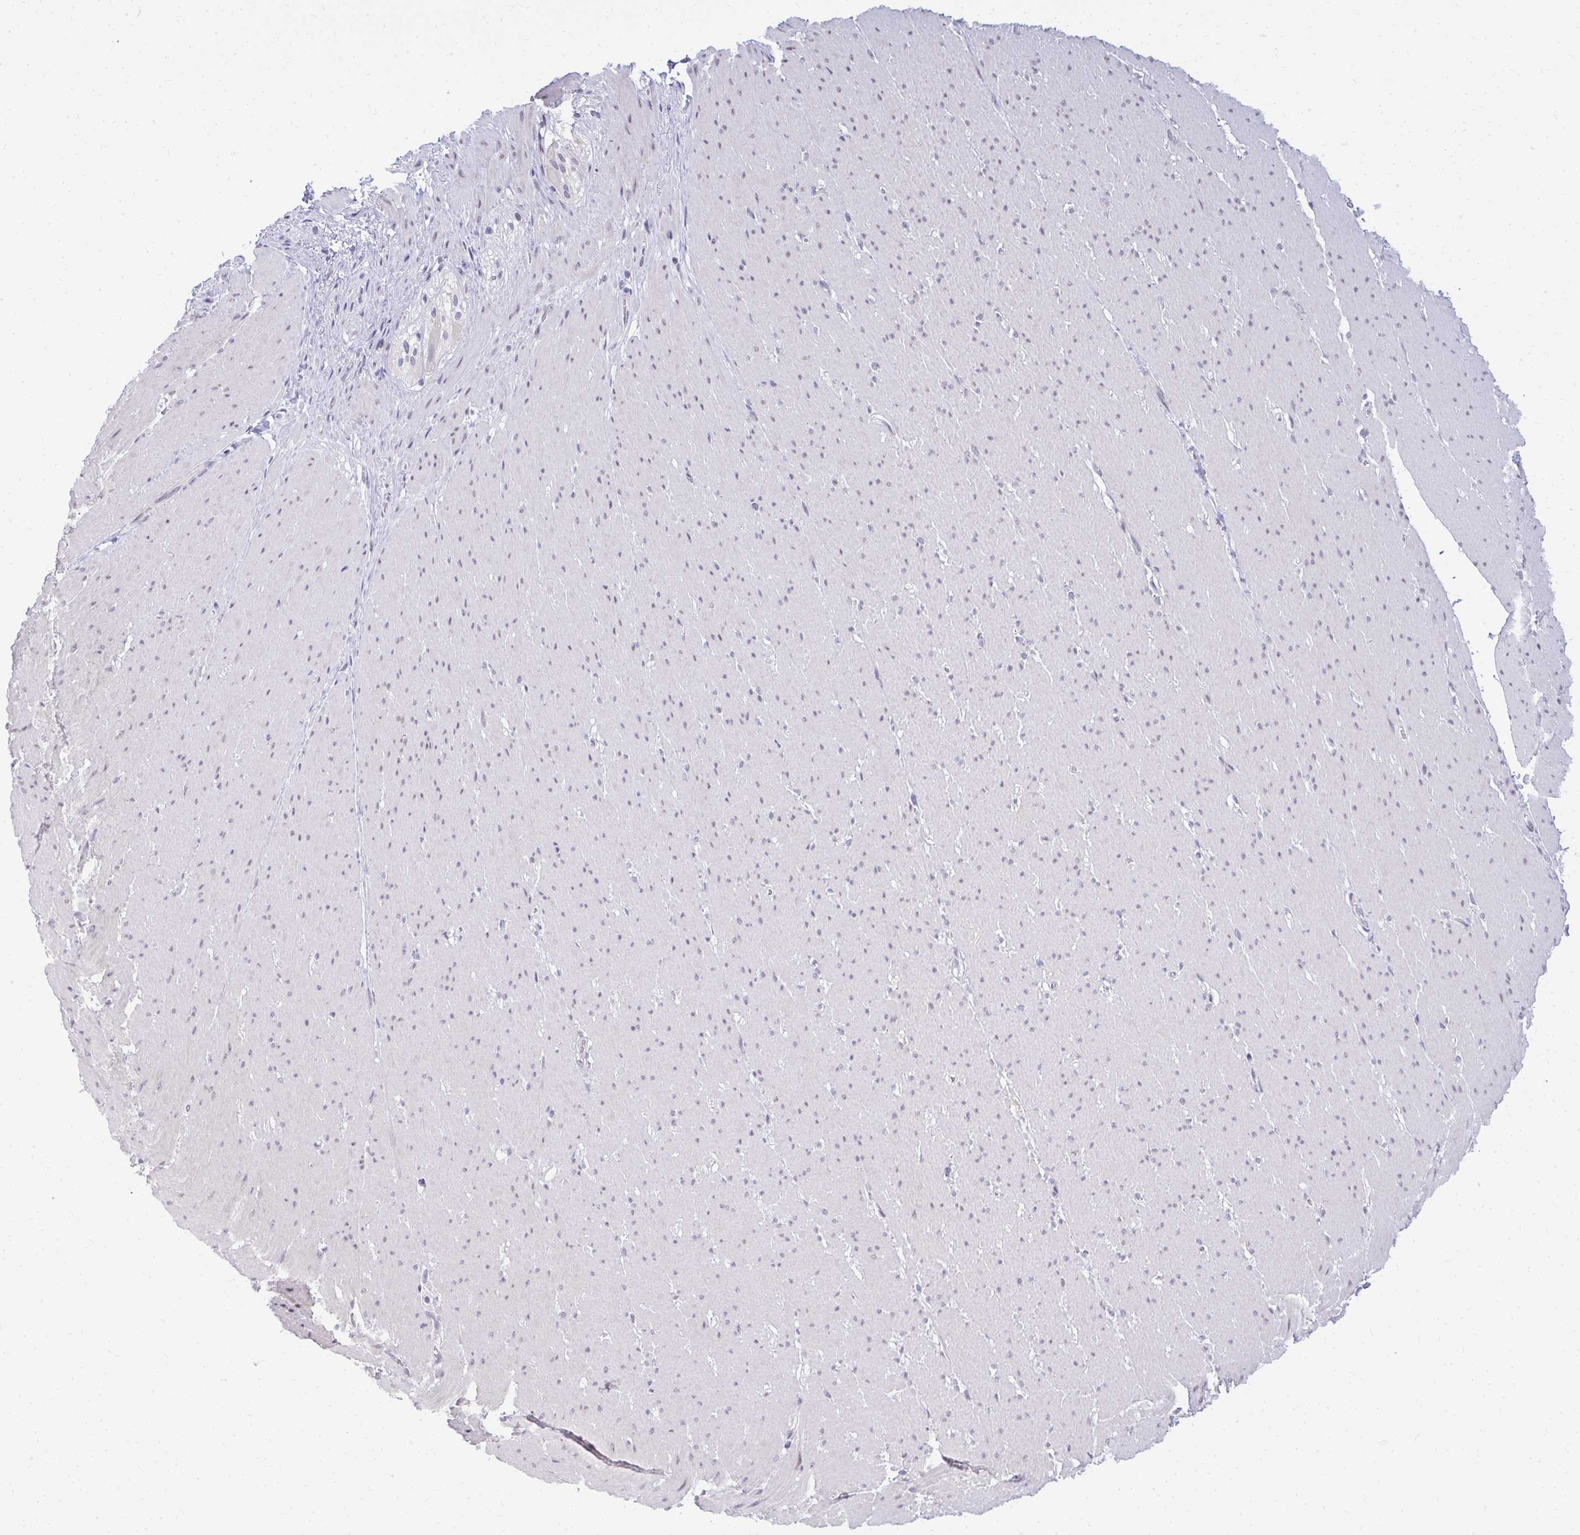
{"staining": {"intensity": "negative", "quantity": "none", "location": "none"}, "tissue": "smooth muscle", "cell_type": "Smooth muscle cells", "image_type": "normal", "snomed": [{"axis": "morphology", "description": "Normal tissue, NOS"}, {"axis": "topography", "description": "Smooth muscle"}, {"axis": "topography", "description": "Rectum"}], "caption": "Protein analysis of unremarkable smooth muscle displays no significant positivity in smooth muscle cells. (Immunohistochemistry (ihc), brightfield microscopy, high magnification).", "gene": "EID3", "patient": {"sex": "male", "age": 53}}